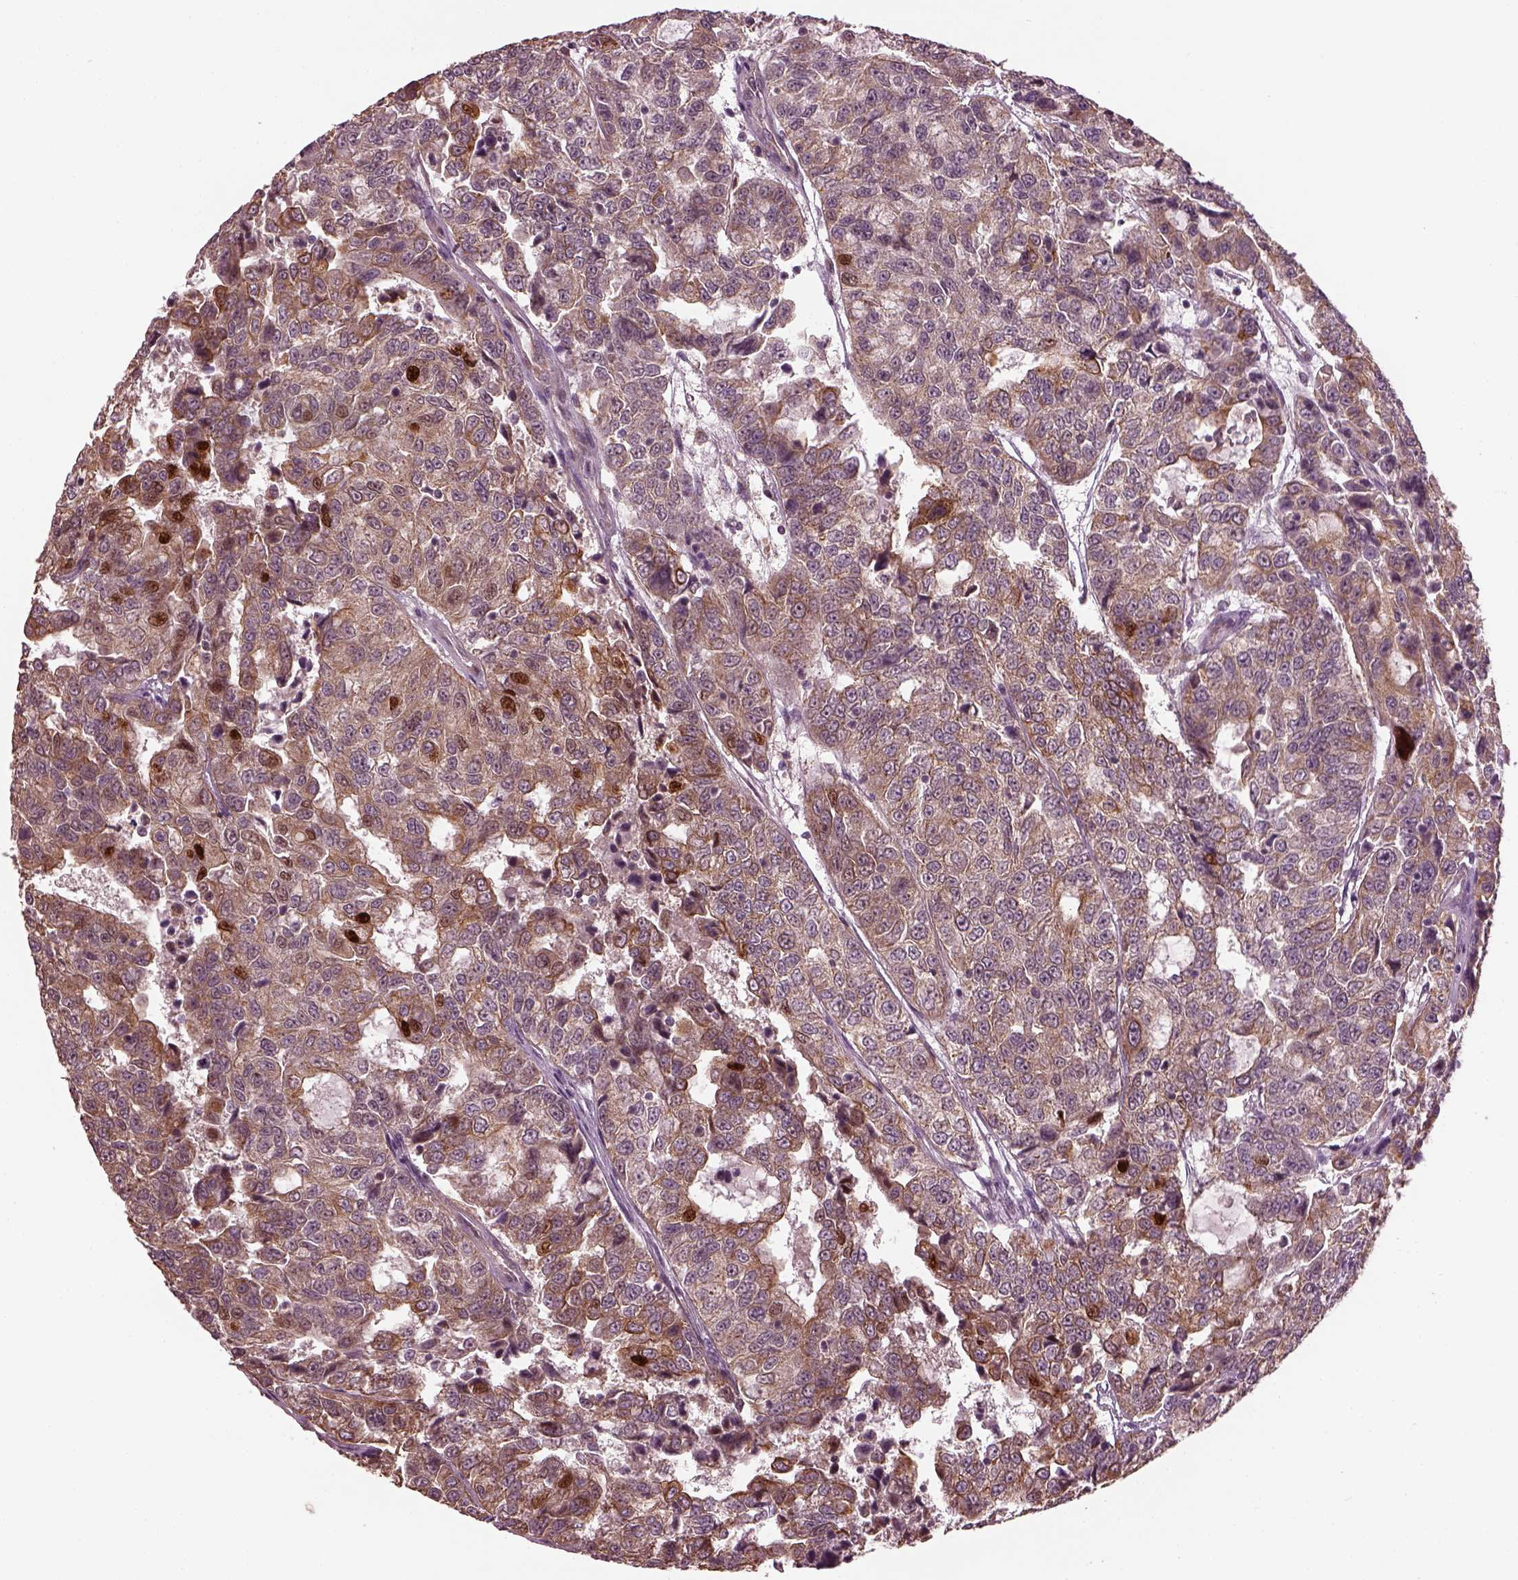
{"staining": {"intensity": "moderate", "quantity": "25%-75%", "location": "cytoplasmic/membranous,nuclear"}, "tissue": "urothelial cancer", "cell_type": "Tumor cells", "image_type": "cancer", "snomed": [{"axis": "morphology", "description": "Urothelial carcinoma, NOS"}, {"axis": "morphology", "description": "Urothelial carcinoma, High grade"}, {"axis": "topography", "description": "Urinary bladder"}], "caption": "Immunohistochemistry (IHC) photomicrograph of neoplastic tissue: urothelial cancer stained using IHC reveals medium levels of moderate protein expression localized specifically in the cytoplasmic/membranous and nuclear of tumor cells, appearing as a cytoplasmic/membranous and nuclear brown color.", "gene": "RUFY3", "patient": {"sex": "female", "age": 73}}